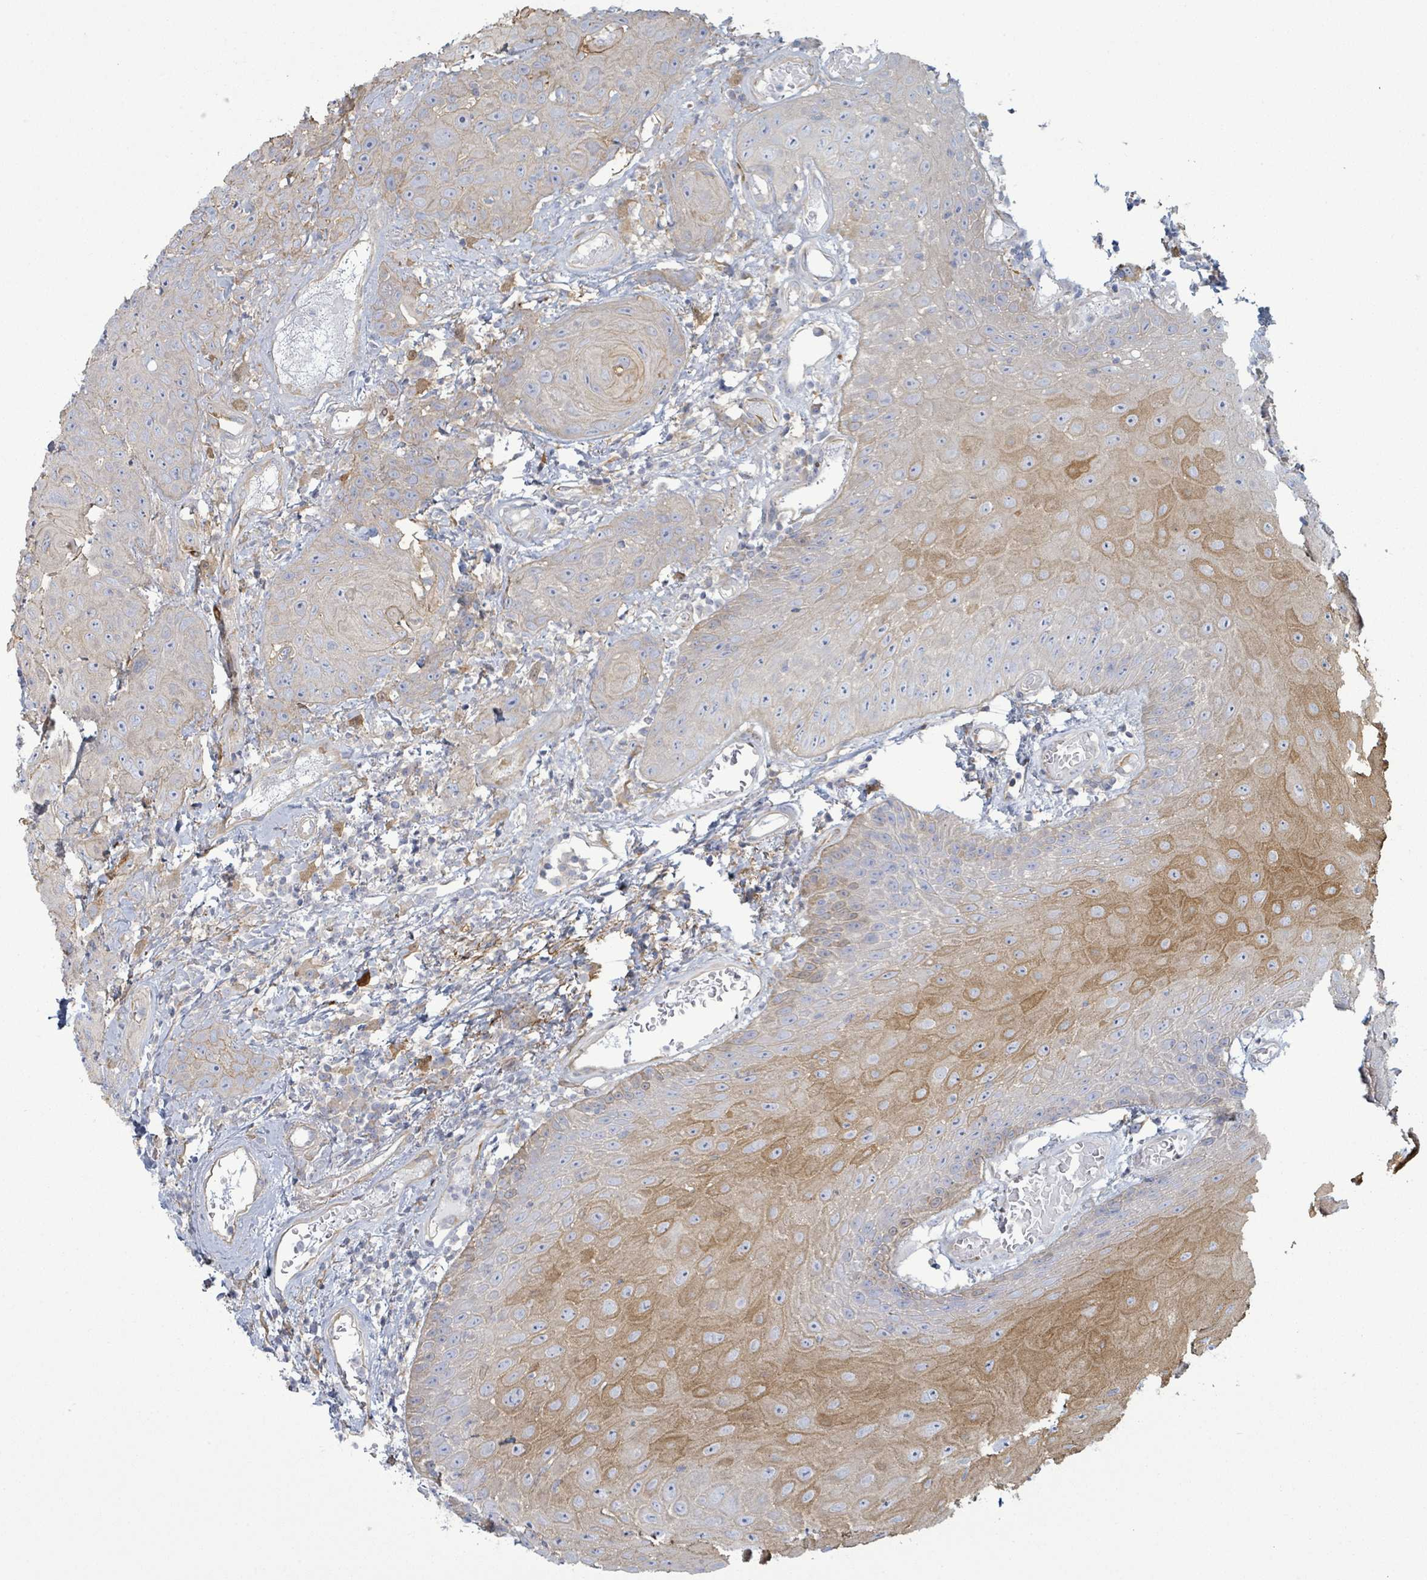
{"staining": {"intensity": "weak", "quantity": "<25%", "location": "cytoplasmic/membranous"}, "tissue": "head and neck cancer", "cell_type": "Tumor cells", "image_type": "cancer", "snomed": [{"axis": "morphology", "description": "Squamous cell carcinoma, NOS"}, {"axis": "topography", "description": "Head-Neck"}], "caption": "An IHC histopathology image of head and neck squamous cell carcinoma is shown. There is no staining in tumor cells of head and neck squamous cell carcinoma.", "gene": "COL13A1", "patient": {"sex": "female", "age": 59}}